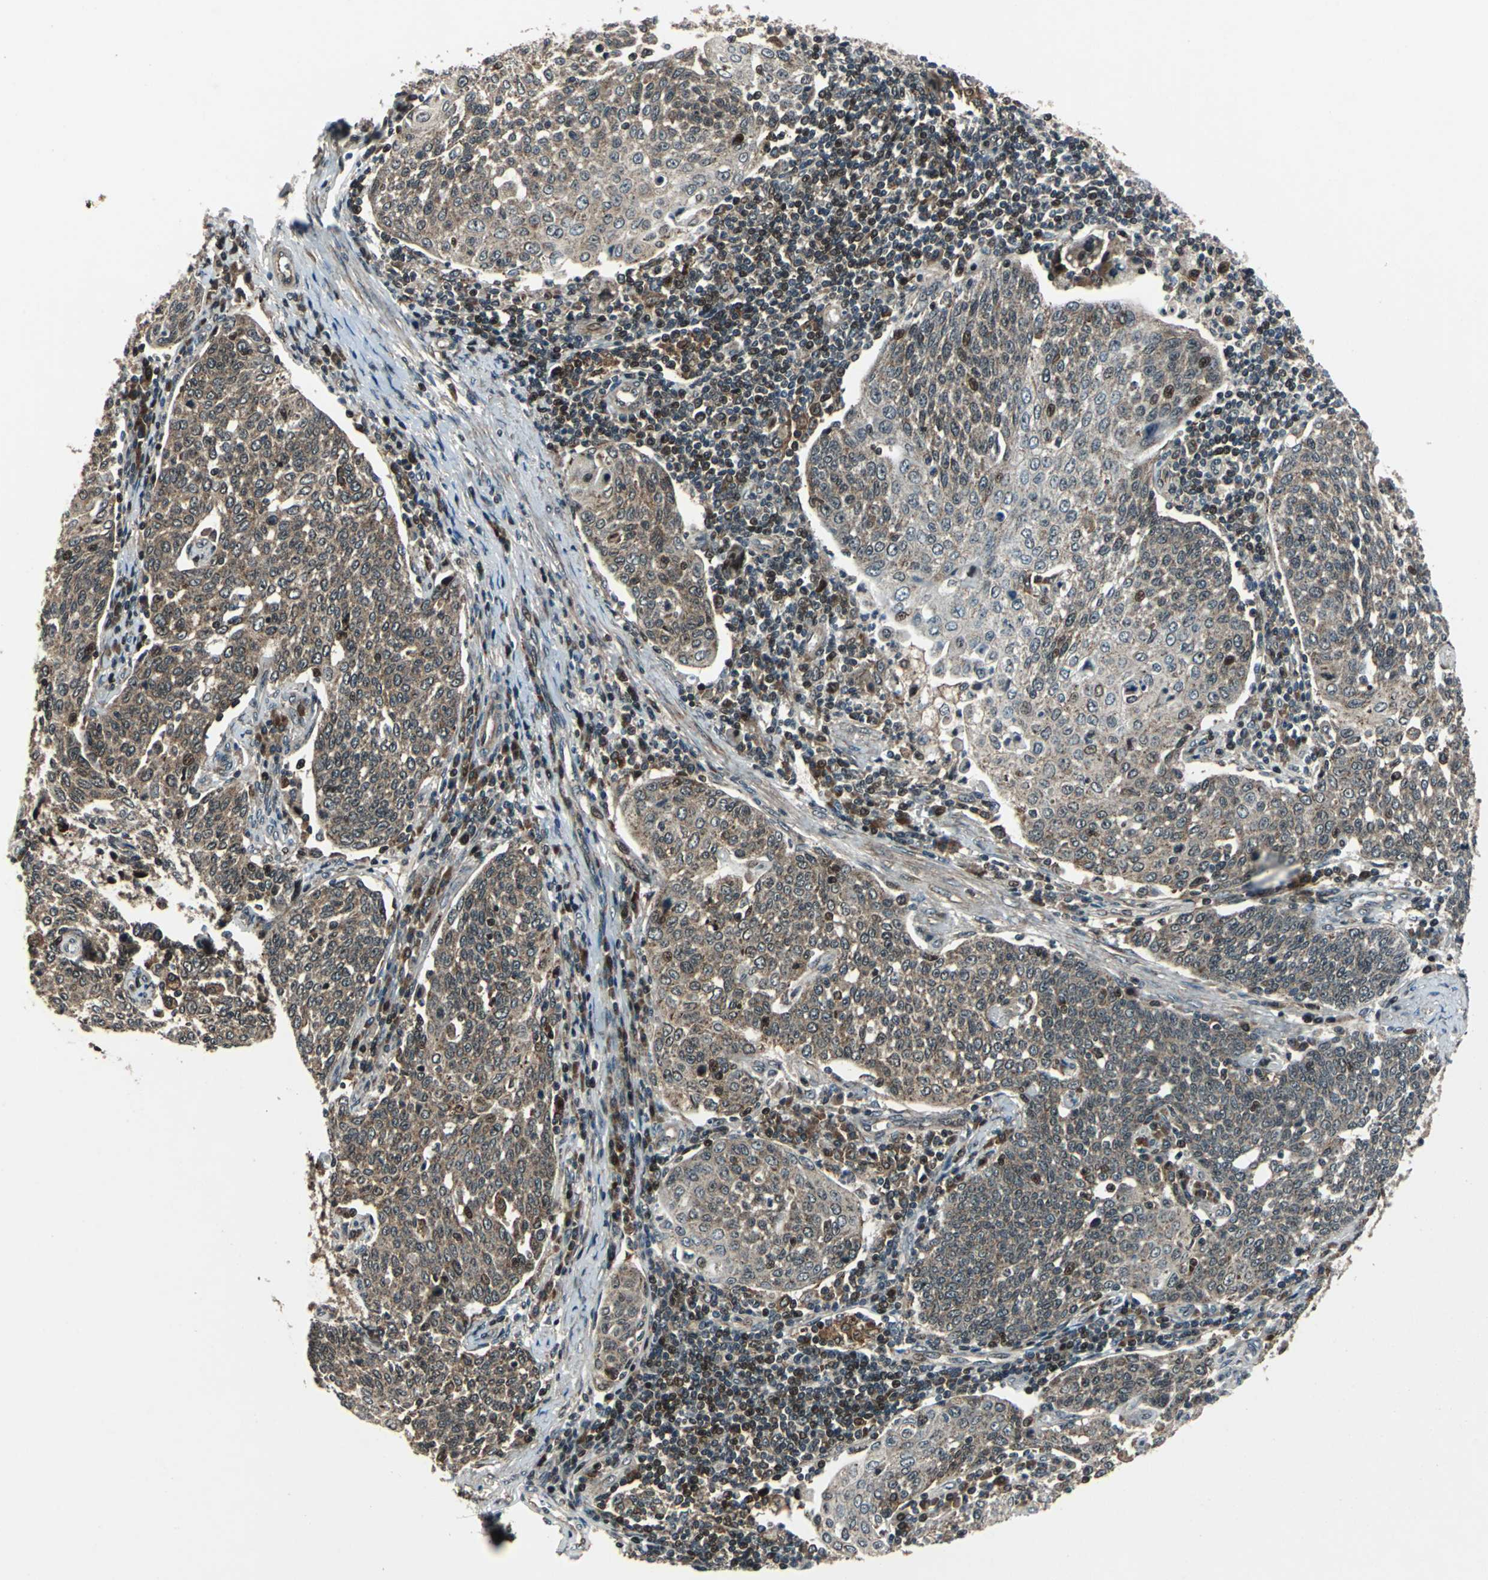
{"staining": {"intensity": "moderate", "quantity": "25%-75%", "location": "cytoplasmic/membranous"}, "tissue": "cervical cancer", "cell_type": "Tumor cells", "image_type": "cancer", "snomed": [{"axis": "morphology", "description": "Squamous cell carcinoma, NOS"}, {"axis": "topography", "description": "Cervix"}], "caption": "An immunohistochemistry image of tumor tissue is shown. Protein staining in brown highlights moderate cytoplasmic/membranous positivity in cervical cancer within tumor cells.", "gene": "AATF", "patient": {"sex": "female", "age": 34}}